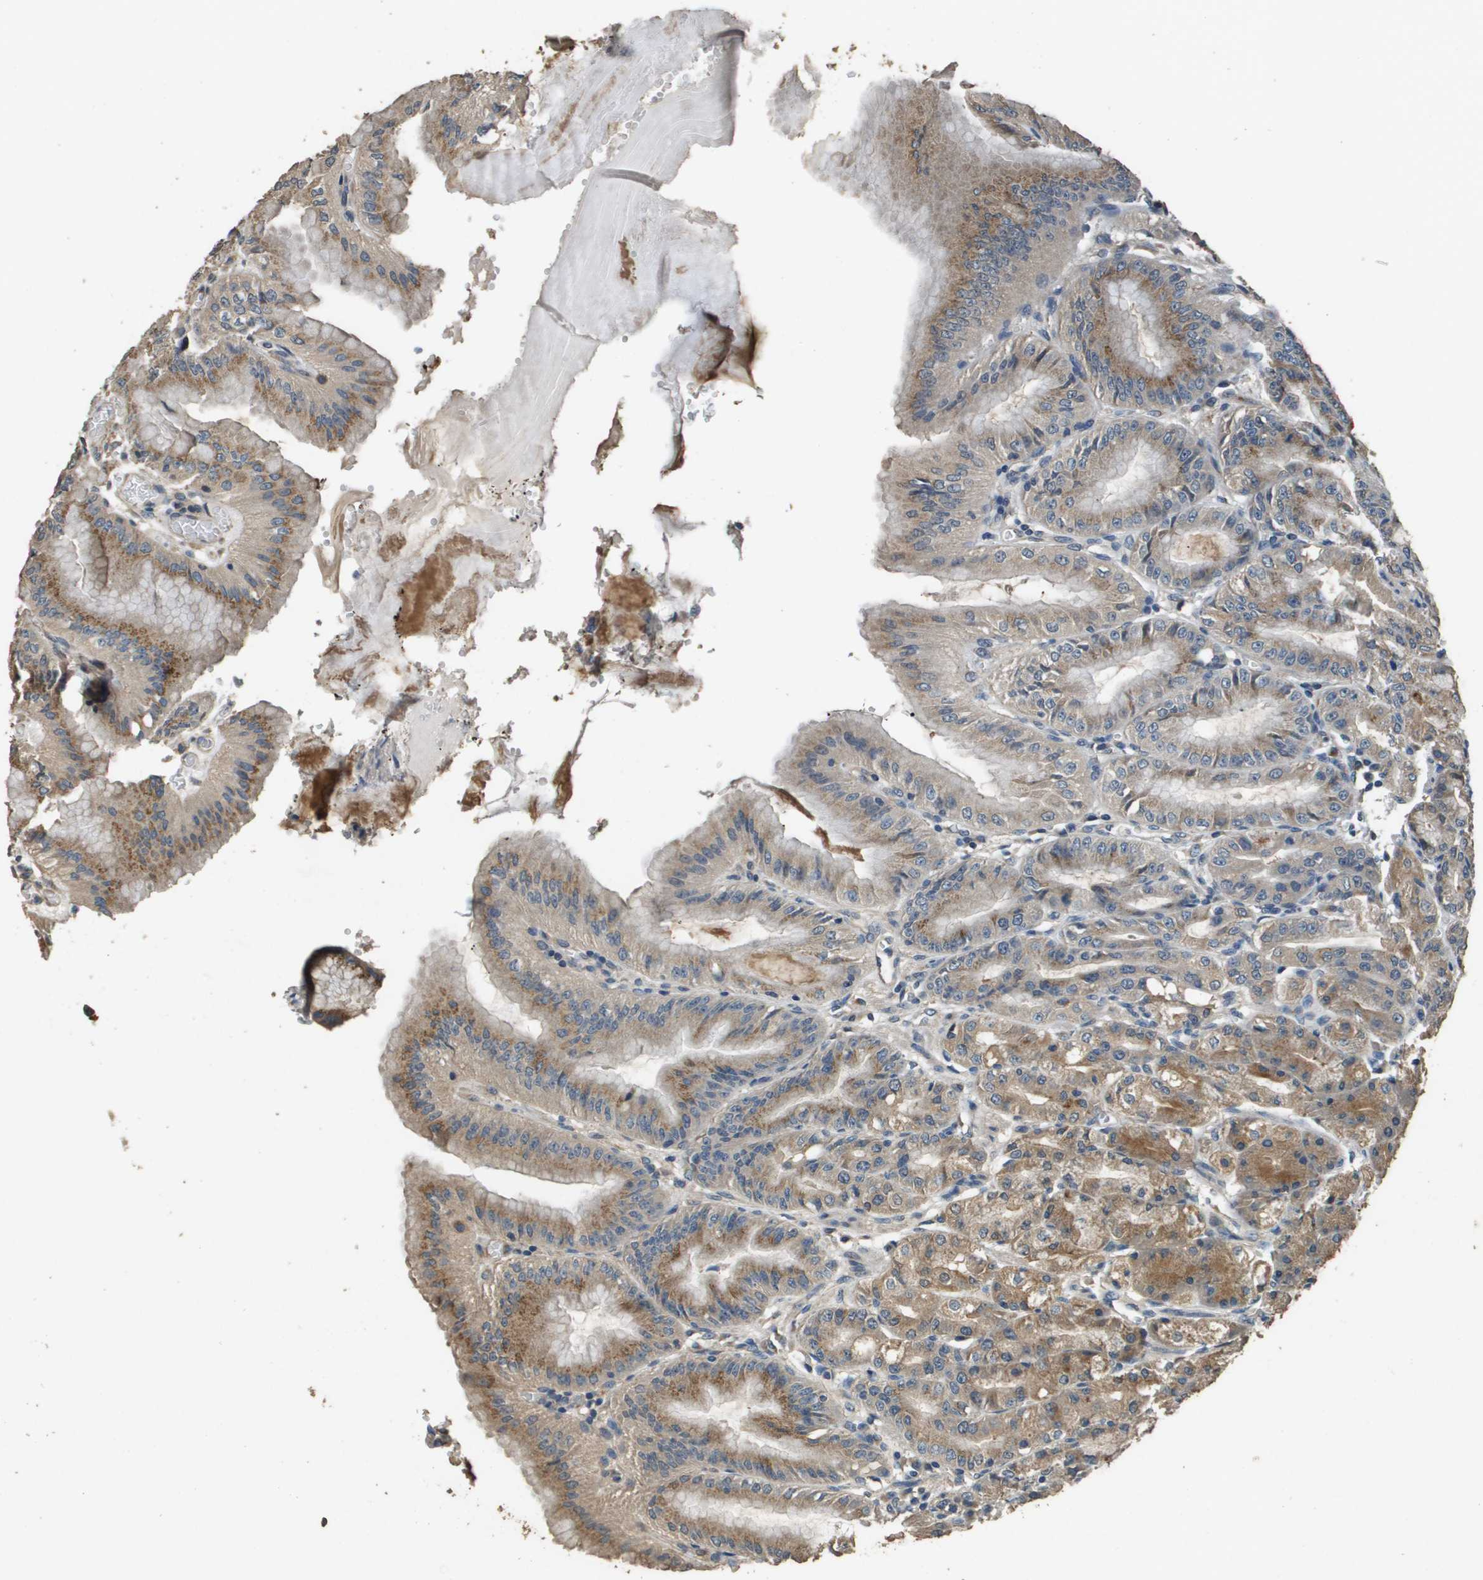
{"staining": {"intensity": "moderate", "quantity": ">75%", "location": "cytoplasmic/membranous"}, "tissue": "stomach", "cell_type": "Glandular cells", "image_type": "normal", "snomed": [{"axis": "morphology", "description": "Normal tissue, NOS"}, {"axis": "topography", "description": "Stomach, lower"}], "caption": "Protein positivity by immunohistochemistry (IHC) displays moderate cytoplasmic/membranous positivity in approximately >75% of glandular cells in normal stomach.", "gene": "RAB6B", "patient": {"sex": "male", "age": 71}}